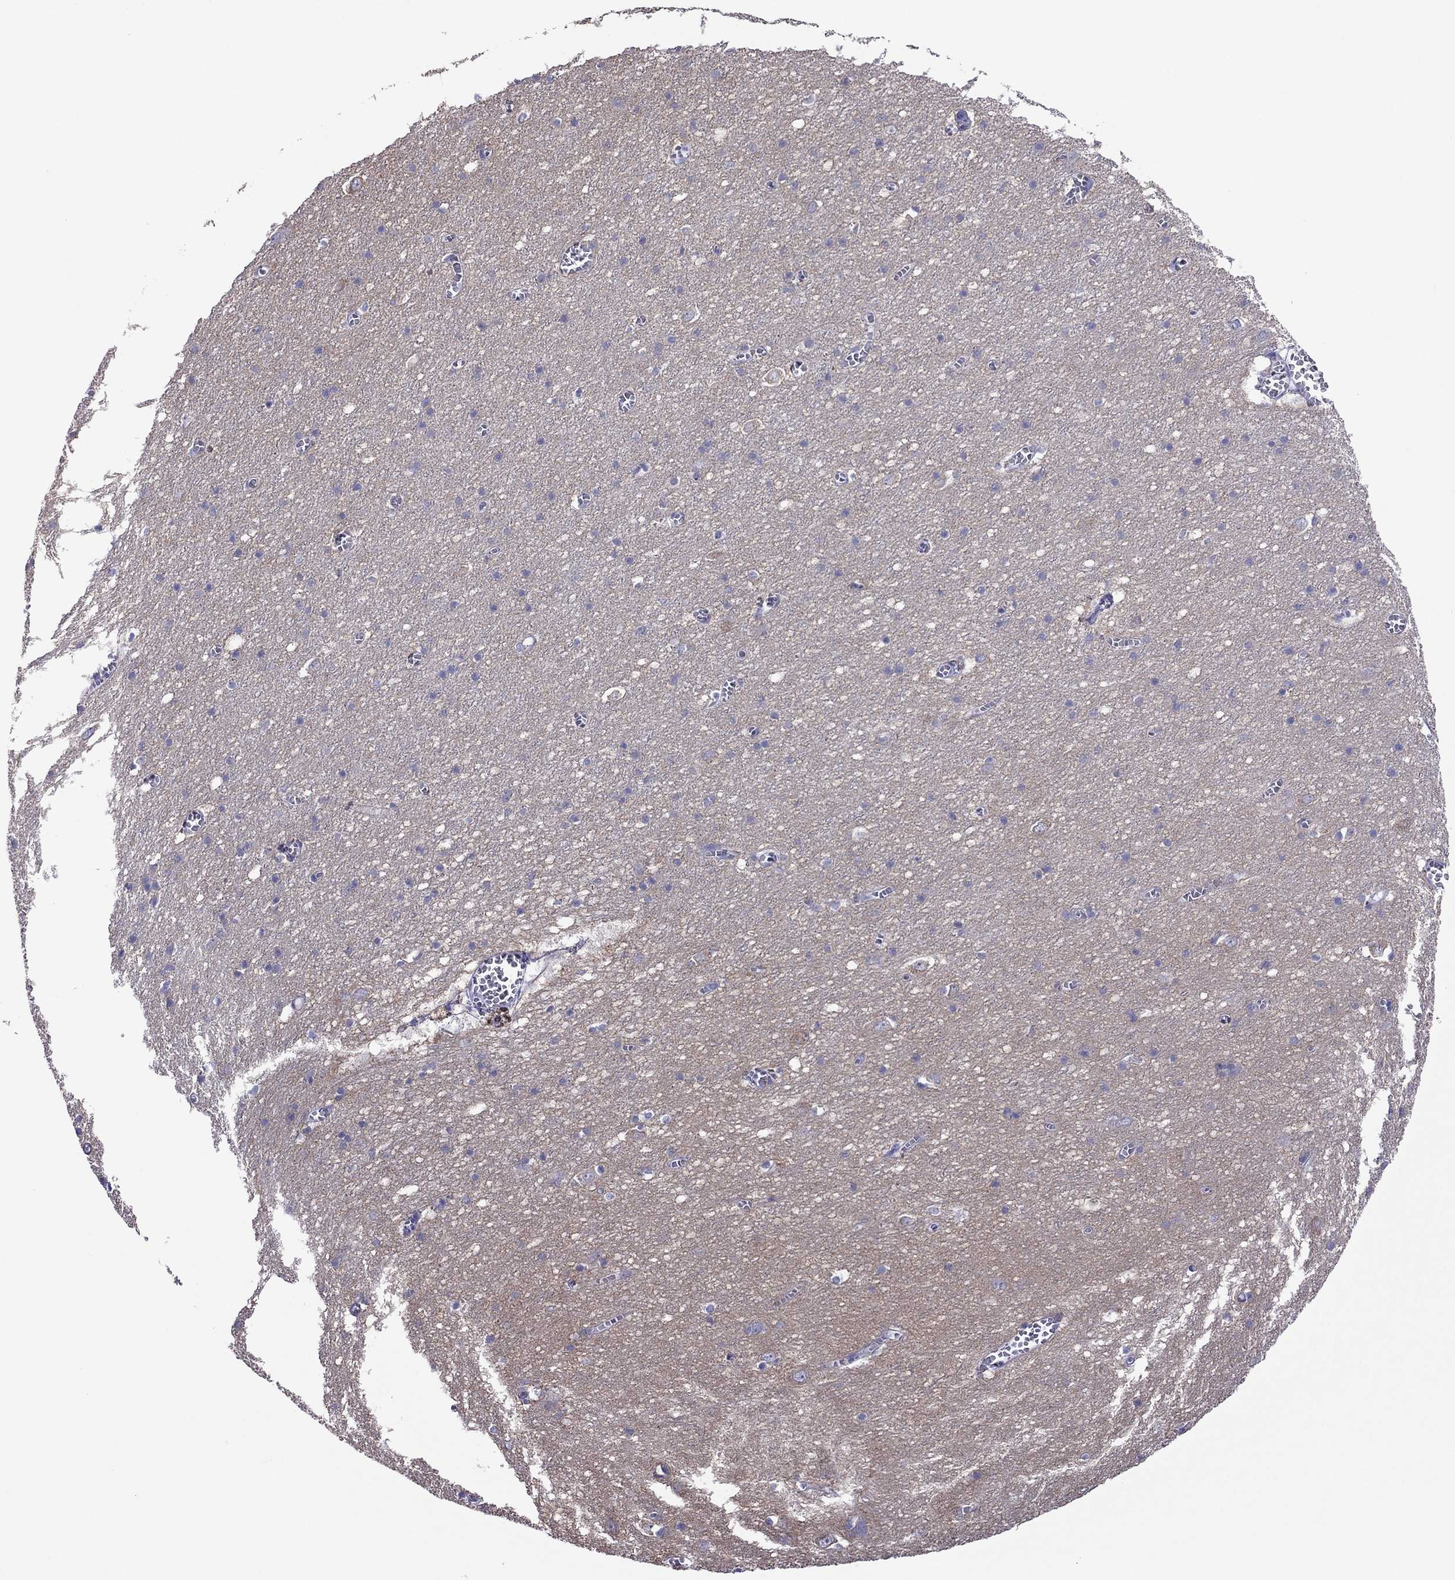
{"staining": {"intensity": "negative", "quantity": "none", "location": "none"}, "tissue": "cerebral cortex", "cell_type": "Endothelial cells", "image_type": "normal", "snomed": [{"axis": "morphology", "description": "Normal tissue, NOS"}, {"axis": "topography", "description": "Cerebral cortex"}], "caption": "This histopathology image is of normal cerebral cortex stained with immunohistochemistry (IHC) to label a protein in brown with the nuclei are counter-stained blue. There is no positivity in endothelial cells. Brightfield microscopy of immunohistochemistry (IHC) stained with DAB (brown) and hematoxylin (blue), captured at high magnification.", "gene": "PCDHA6", "patient": {"sex": "male", "age": 70}}